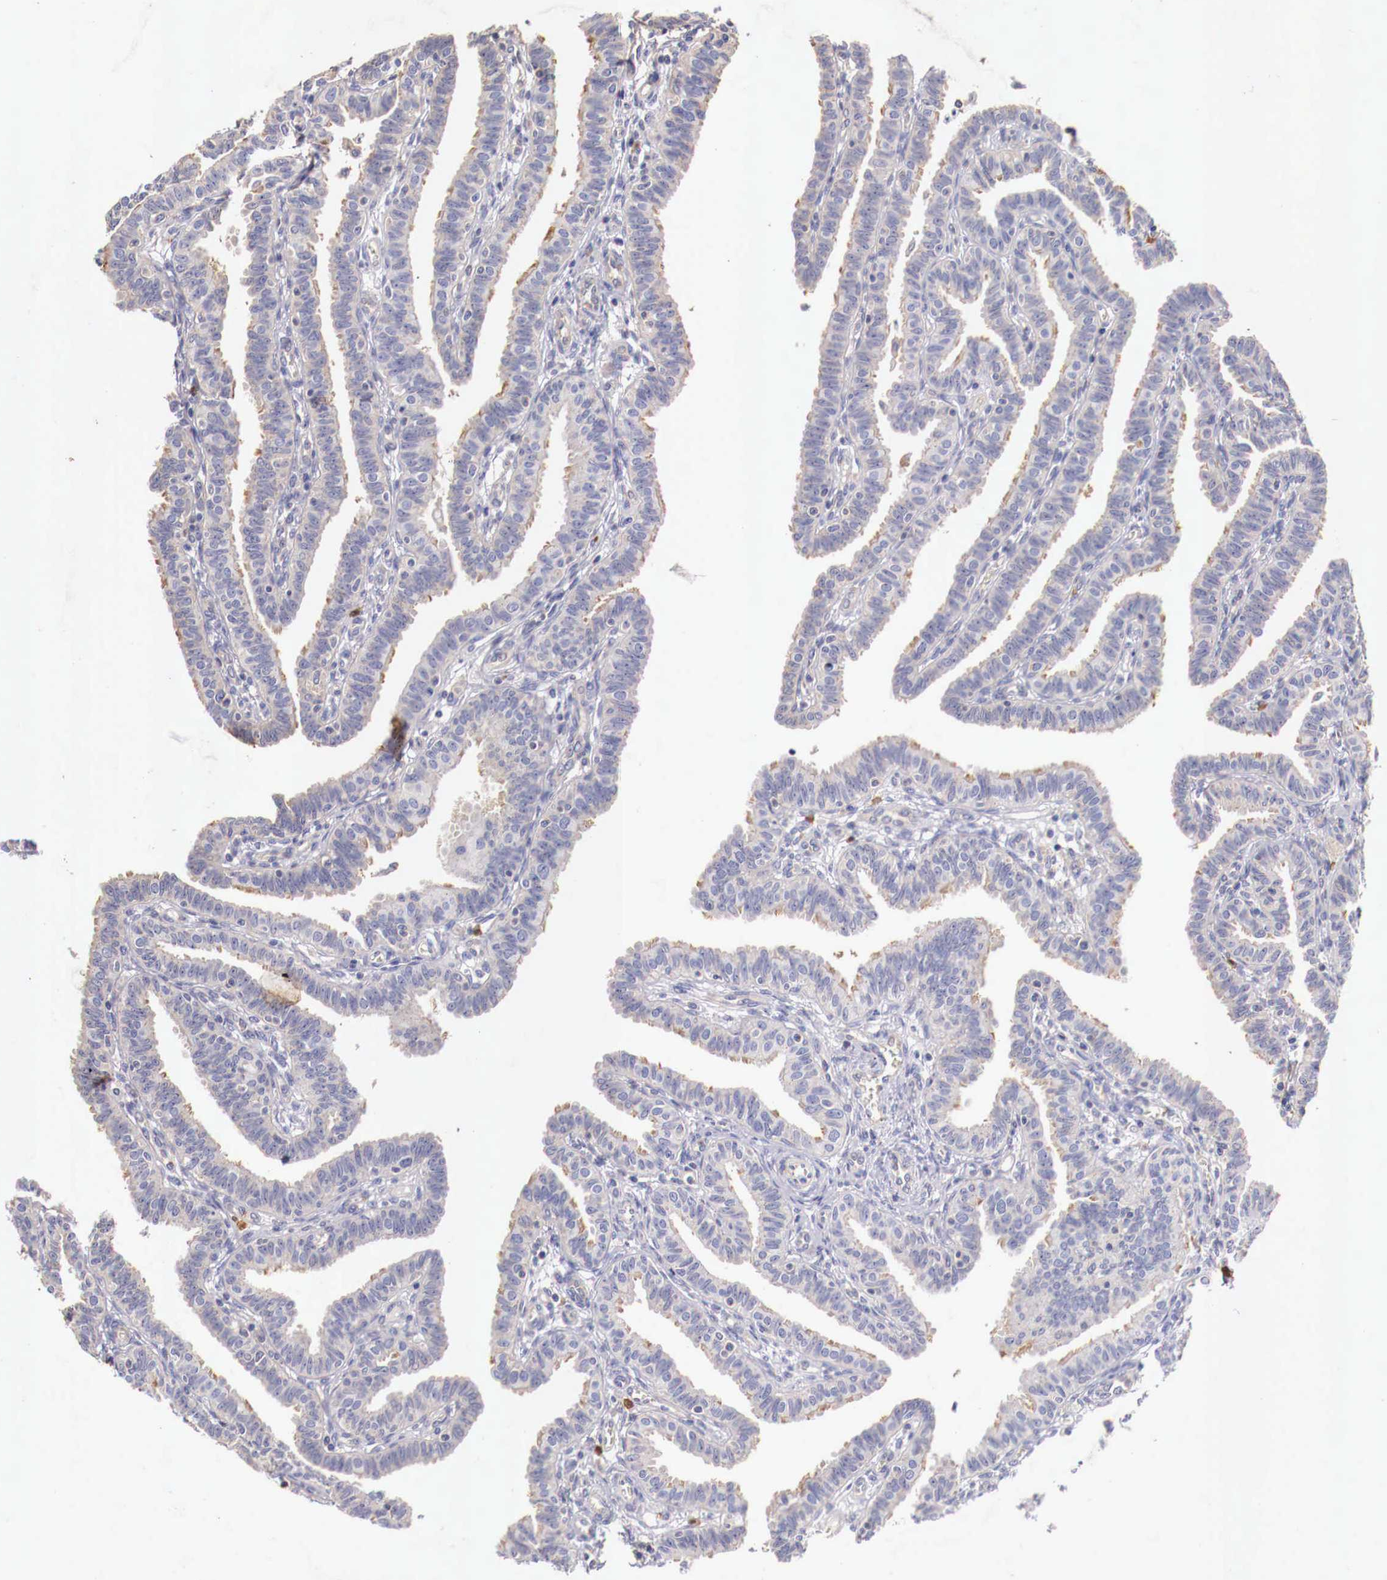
{"staining": {"intensity": "weak", "quantity": "25%-75%", "location": "cytoplasmic/membranous"}, "tissue": "fallopian tube", "cell_type": "Glandular cells", "image_type": "normal", "snomed": [{"axis": "morphology", "description": "Normal tissue, NOS"}, {"axis": "topography", "description": "Fallopian tube"}], "caption": "Immunohistochemistry (DAB (3,3'-diaminobenzidine)) staining of normal fallopian tube demonstrates weak cytoplasmic/membranous protein positivity in about 25%-75% of glandular cells. (DAB (3,3'-diaminobenzidine) = brown stain, brightfield microscopy at high magnification).", "gene": "PITPNA", "patient": {"sex": "female", "age": 41}}